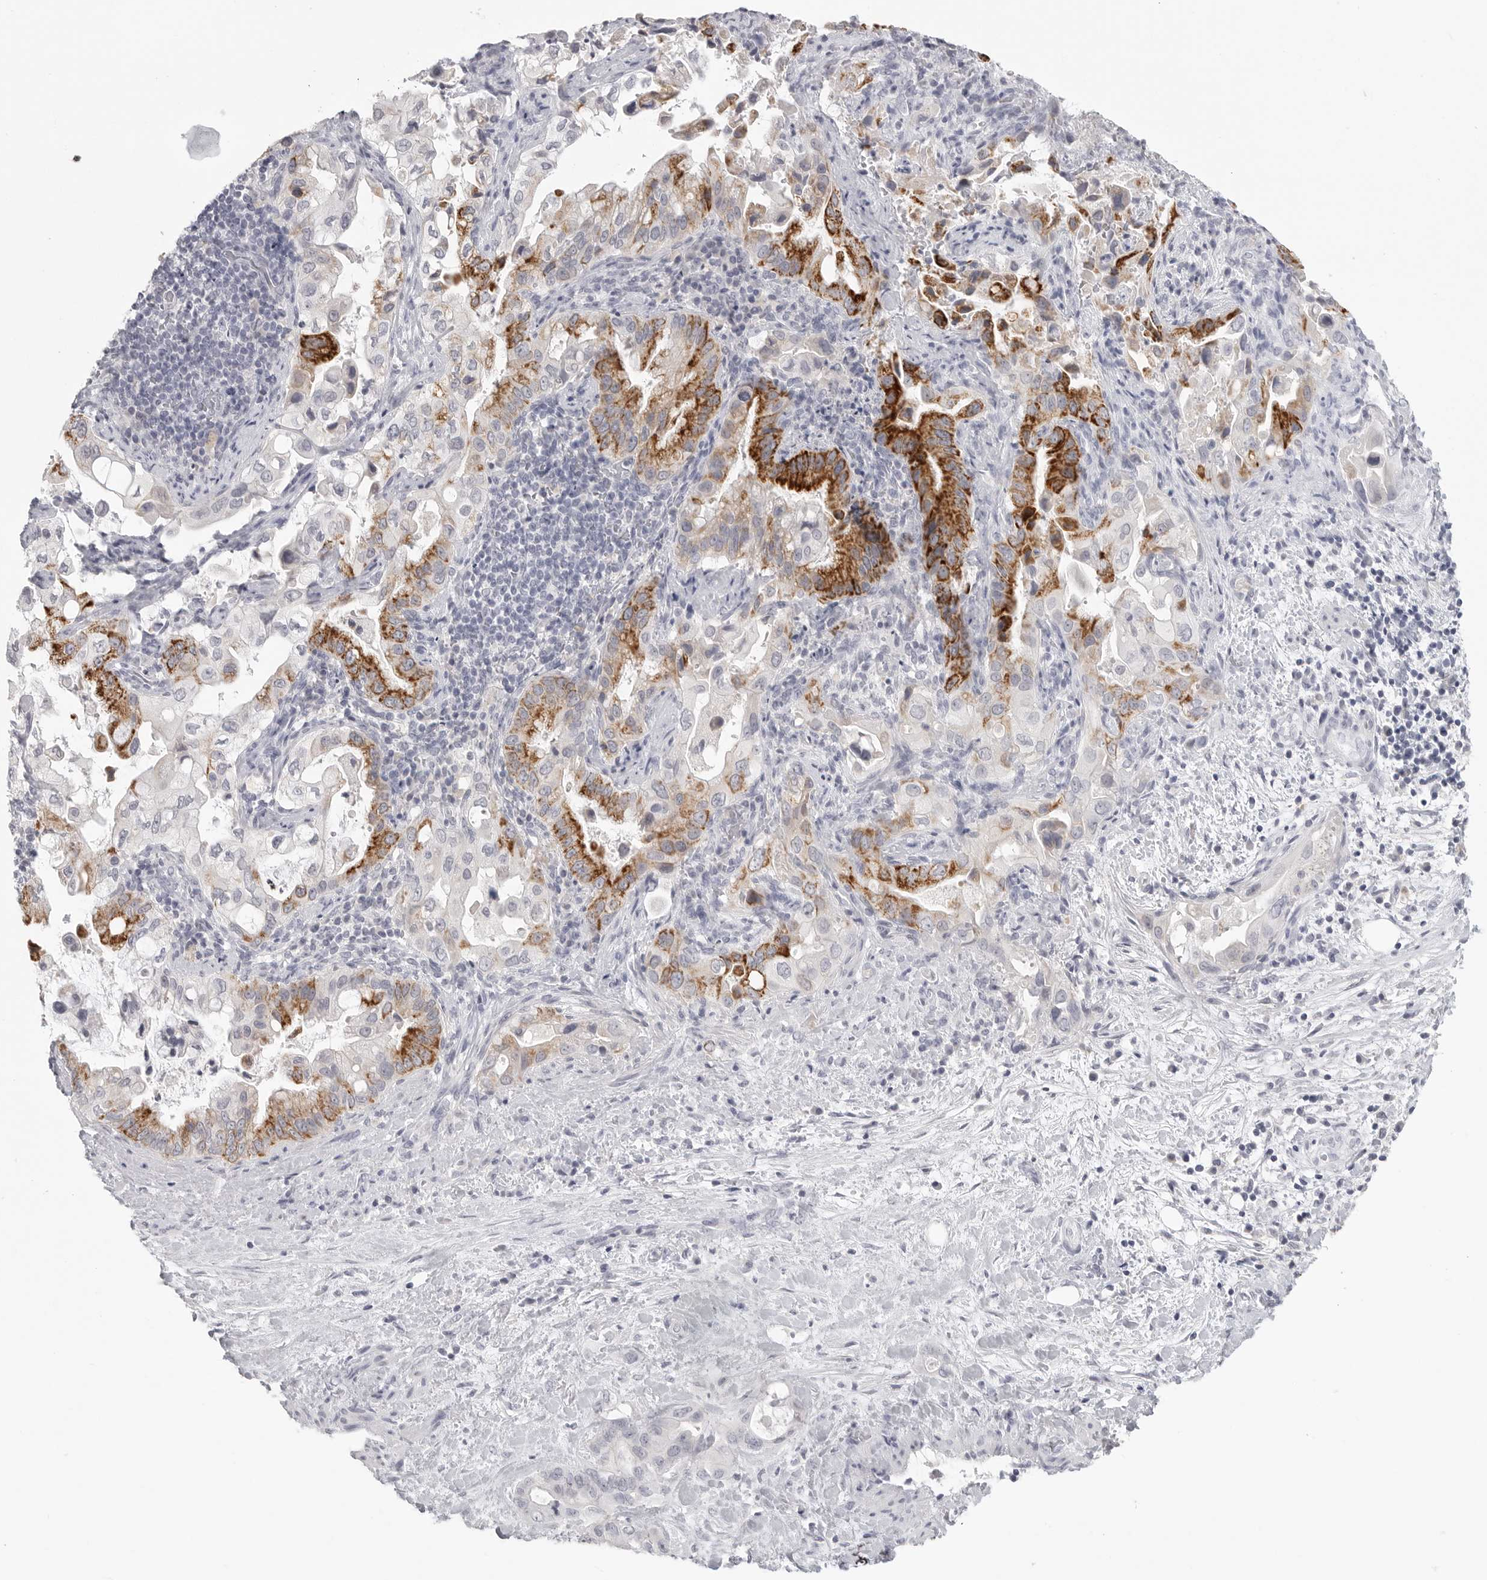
{"staining": {"intensity": "strong", "quantity": ">75%", "location": "cytoplasmic/membranous"}, "tissue": "pancreatic cancer", "cell_type": "Tumor cells", "image_type": "cancer", "snomed": [{"axis": "morphology", "description": "Inflammation, NOS"}, {"axis": "morphology", "description": "Adenocarcinoma, NOS"}, {"axis": "topography", "description": "Pancreas"}], "caption": "Tumor cells demonstrate high levels of strong cytoplasmic/membranous positivity in about >75% of cells in human pancreatic cancer.", "gene": "HMGCS2", "patient": {"sex": "female", "age": 56}}